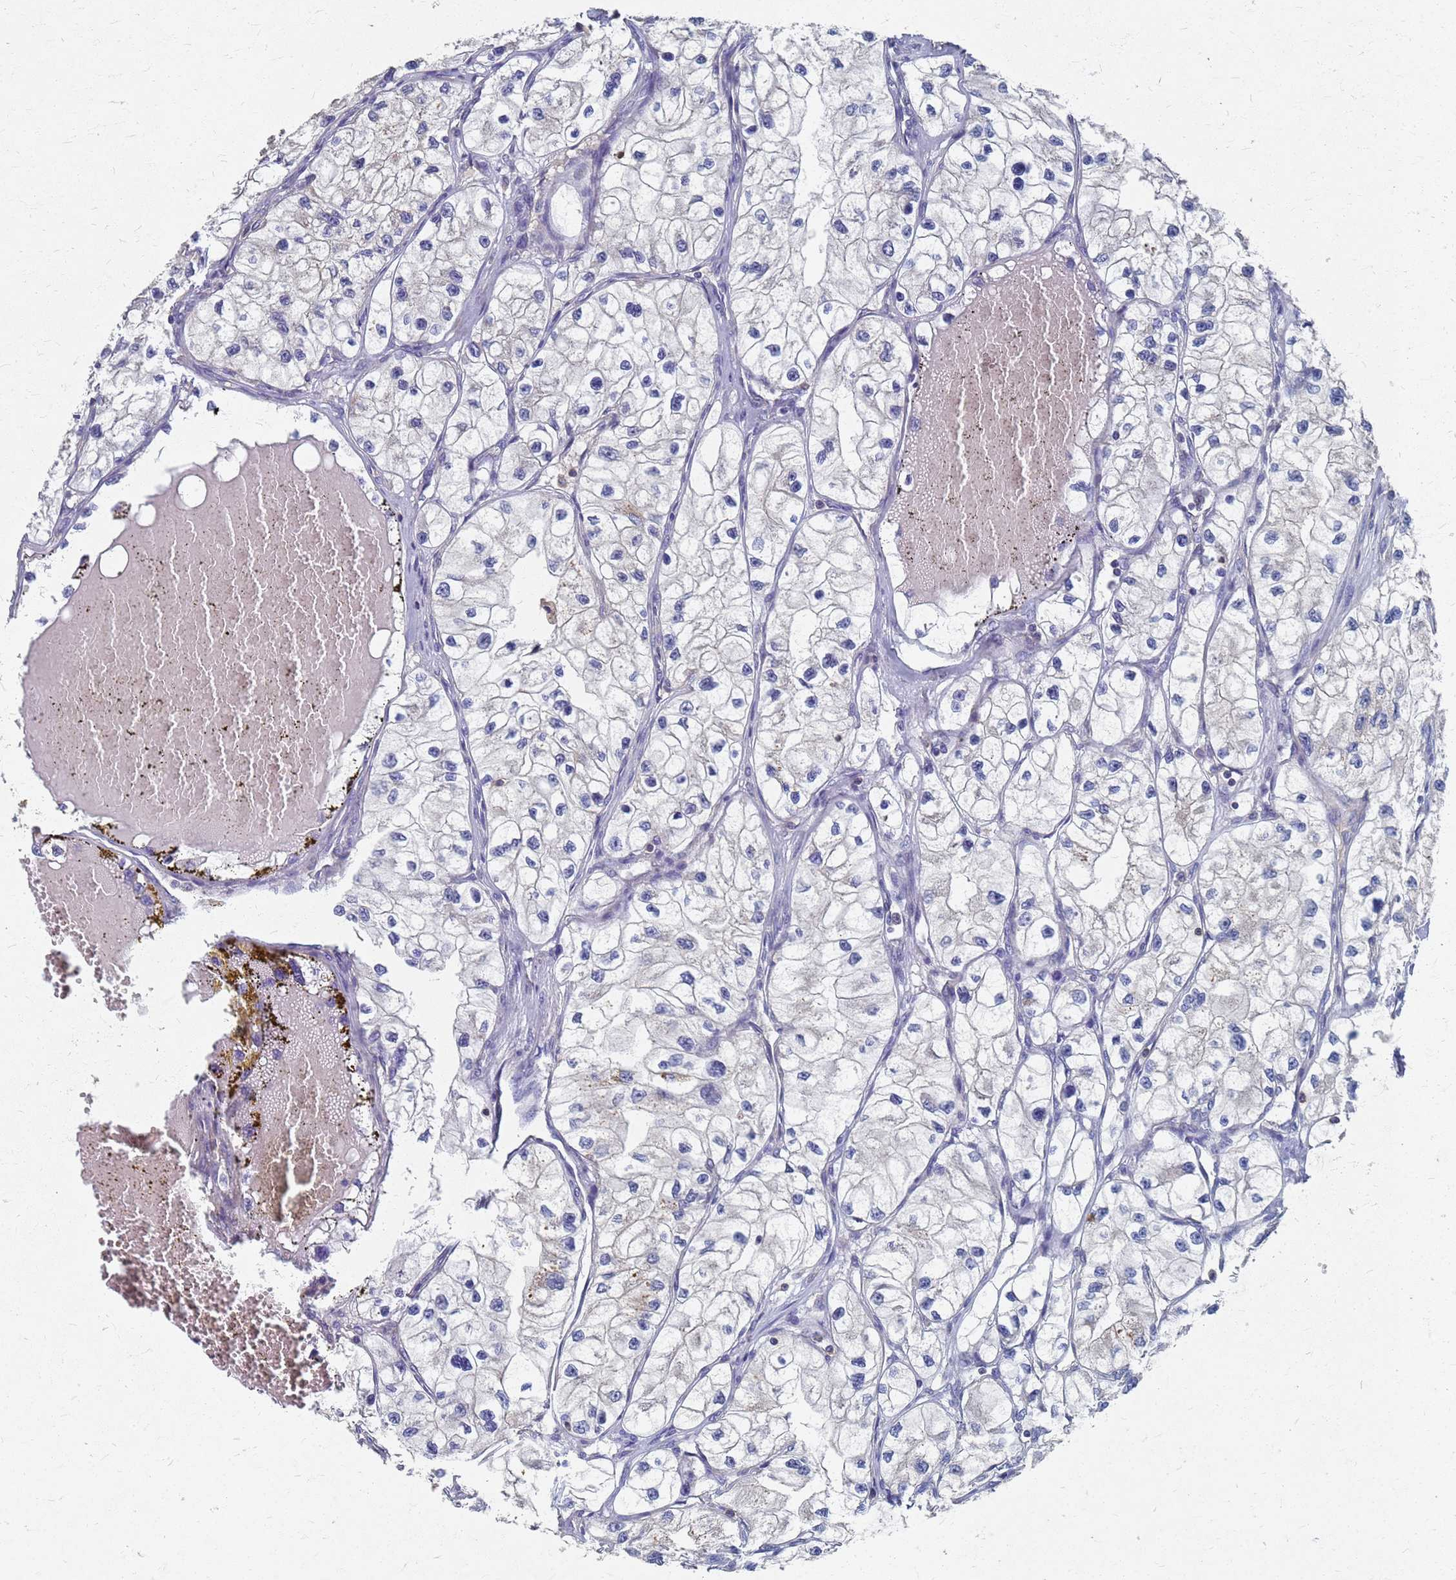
{"staining": {"intensity": "negative", "quantity": "none", "location": "none"}, "tissue": "renal cancer", "cell_type": "Tumor cells", "image_type": "cancer", "snomed": [{"axis": "morphology", "description": "Adenocarcinoma, NOS"}, {"axis": "topography", "description": "Kidney"}], "caption": "This is an immunohistochemistry (IHC) micrograph of human renal adenocarcinoma. There is no staining in tumor cells.", "gene": "KRCC1", "patient": {"sex": "female", "age": 57}}